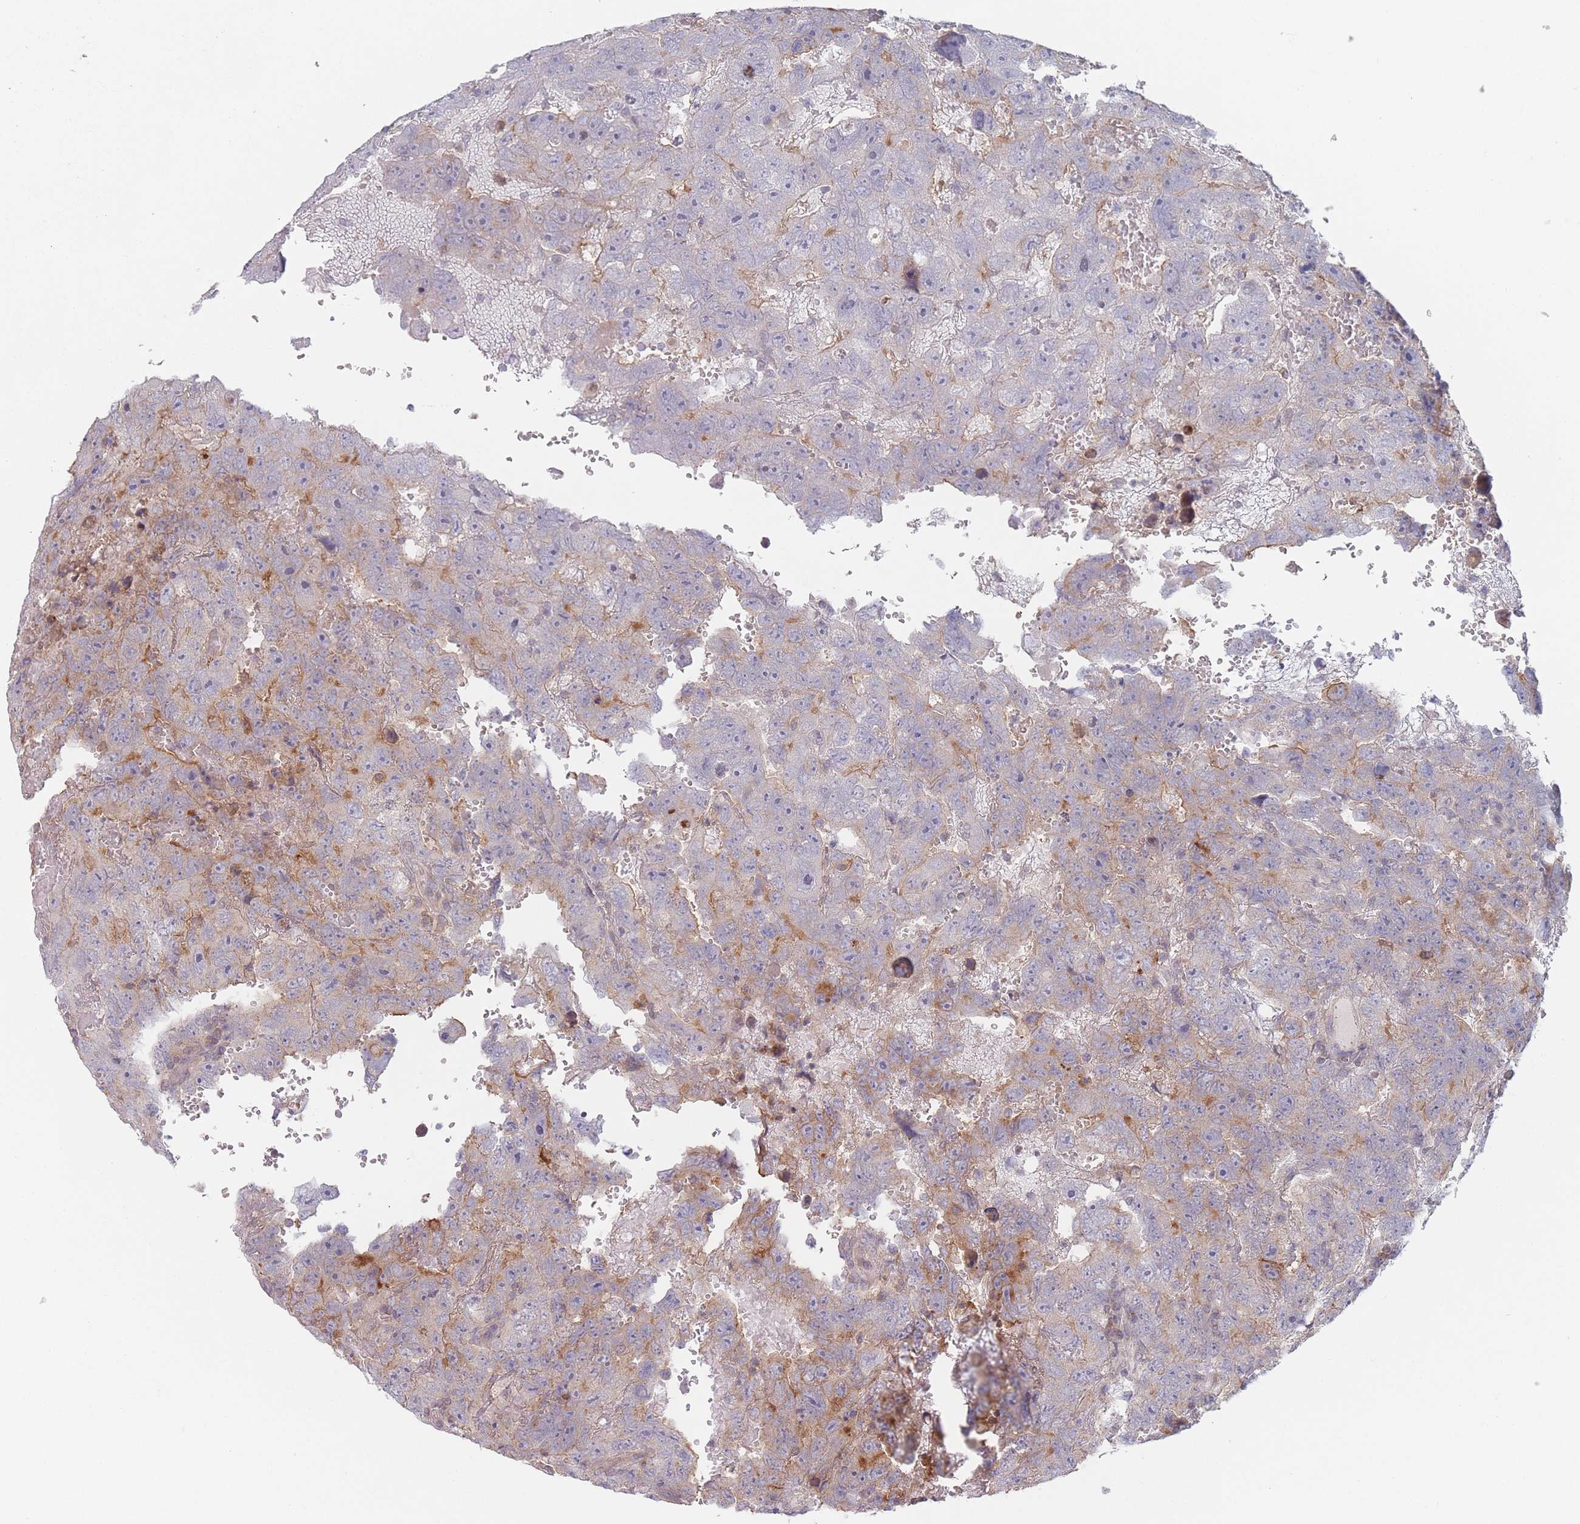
{"staining": {"intensity": "weak", "quantity": "<25%", "location": "cytoplasmic/membranous"}, "tissue": "testis cancer", "cell_type": "Tumor cells", "image_type": "cancer", "snomed": [{"axis": "morphology", "description": "Carcinoma, Embryonal, NOS"}, {"axis": "topography", "description": "Testis"}], "caption": "An immunohistochemistry photomicrograph of testis cancer (embryonal carcinoma) is shown. There is no staining in tumor cells of testis cancer (embryonal carcinoma).", "gene": "PPM1A", "patient": {"sex": "male", "age": 45}}